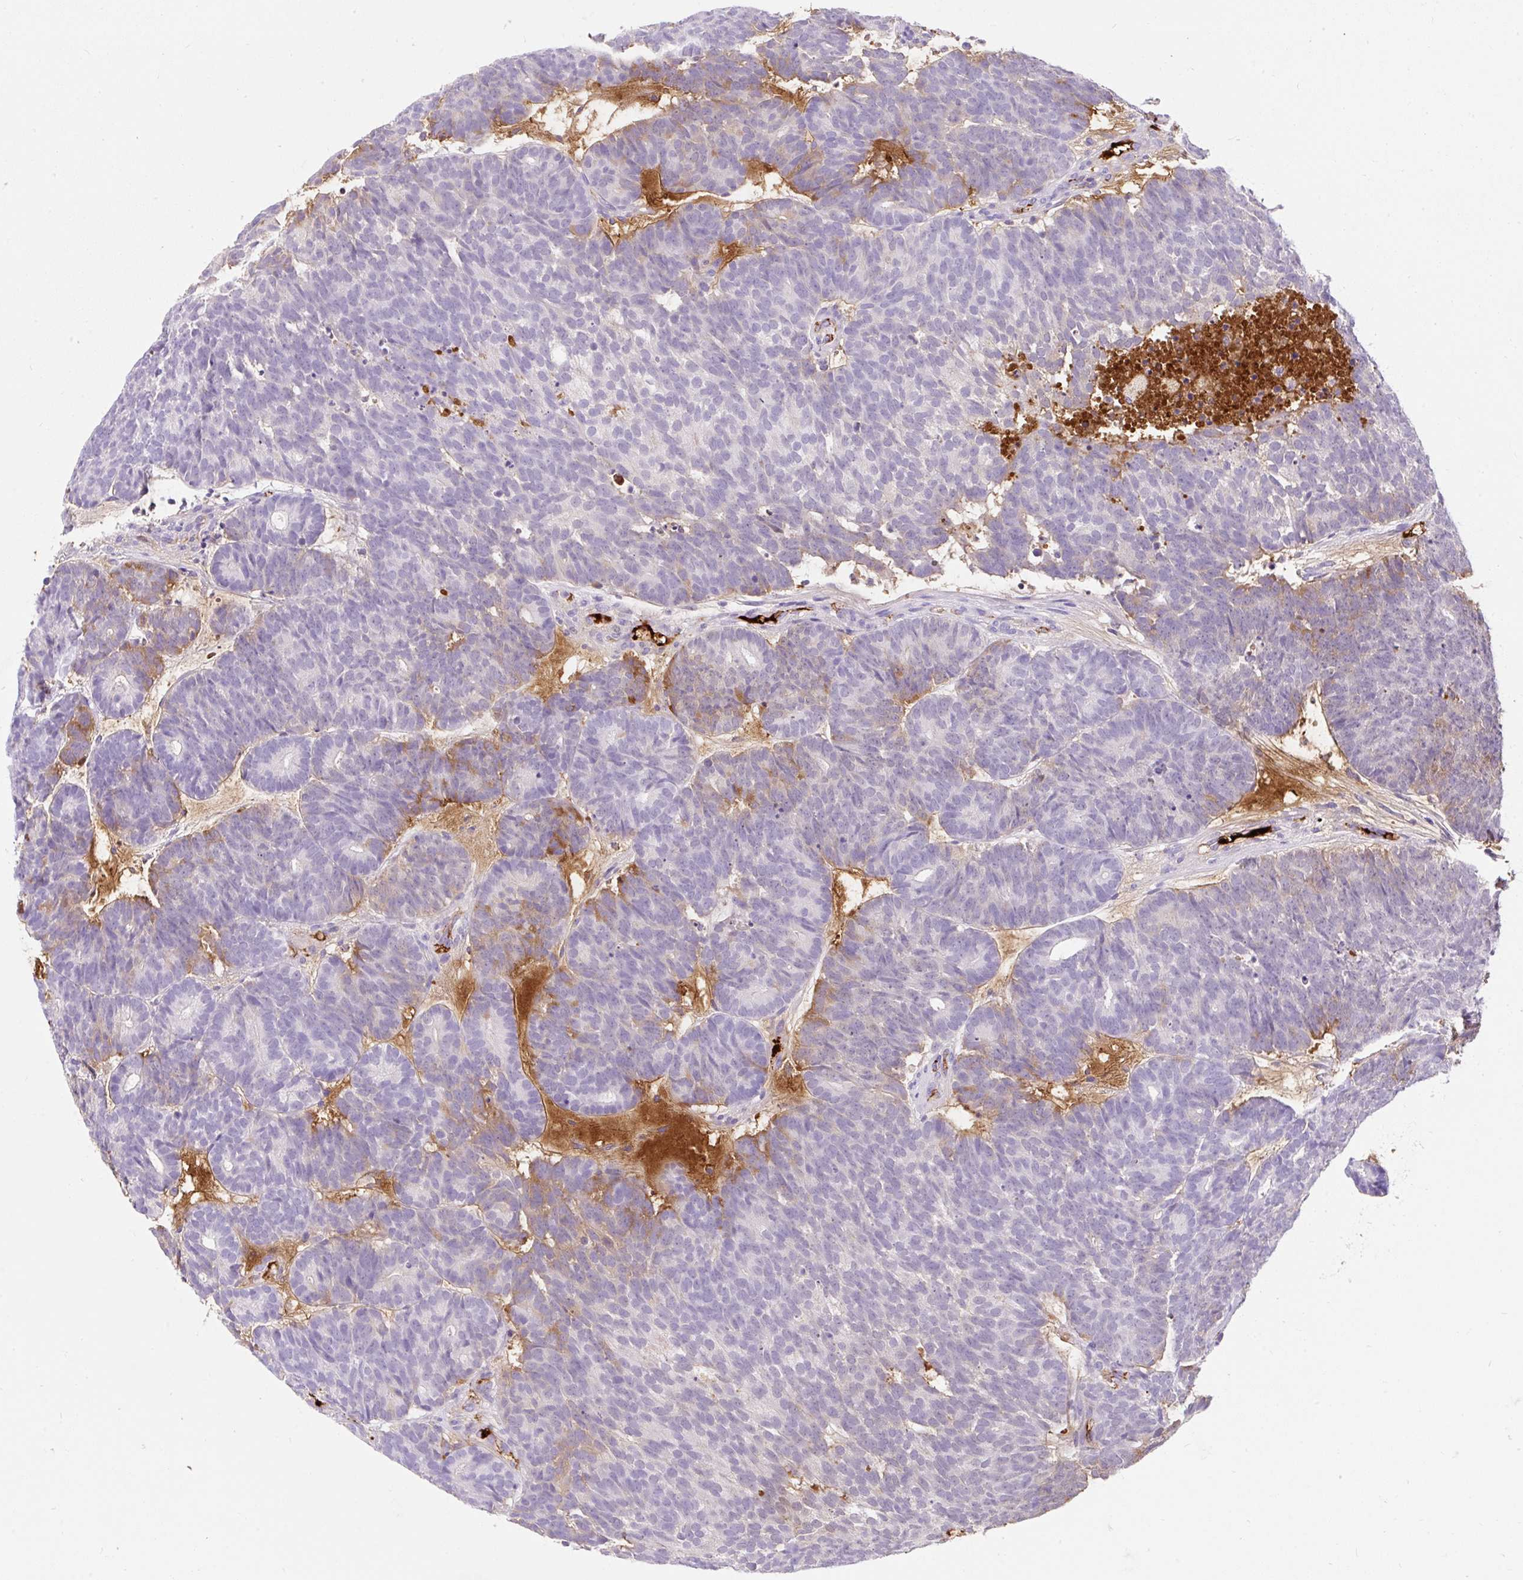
{"staining": {"intensity": "weak", "quantity": "25%-75%", "location": "cytoplasmic/membranous"}, "tissue": "head and neck cancer", "cell_type": "Tumor cells", "image_type": "cancer", "snomed": [{"axis": "morphology", "description": "Adenocarcinoma, NOS"}, {"axis": "topography", "description": "Head-Neck"}], "caption": "The histopathology image displays staining of head and neck cancer, revealing weak cytoplasmic/membranous protein positivity (brown color) within tumor cells.", "gene": "APOC4-APOC2", "patient": {"sex": "female", "age": 81}}